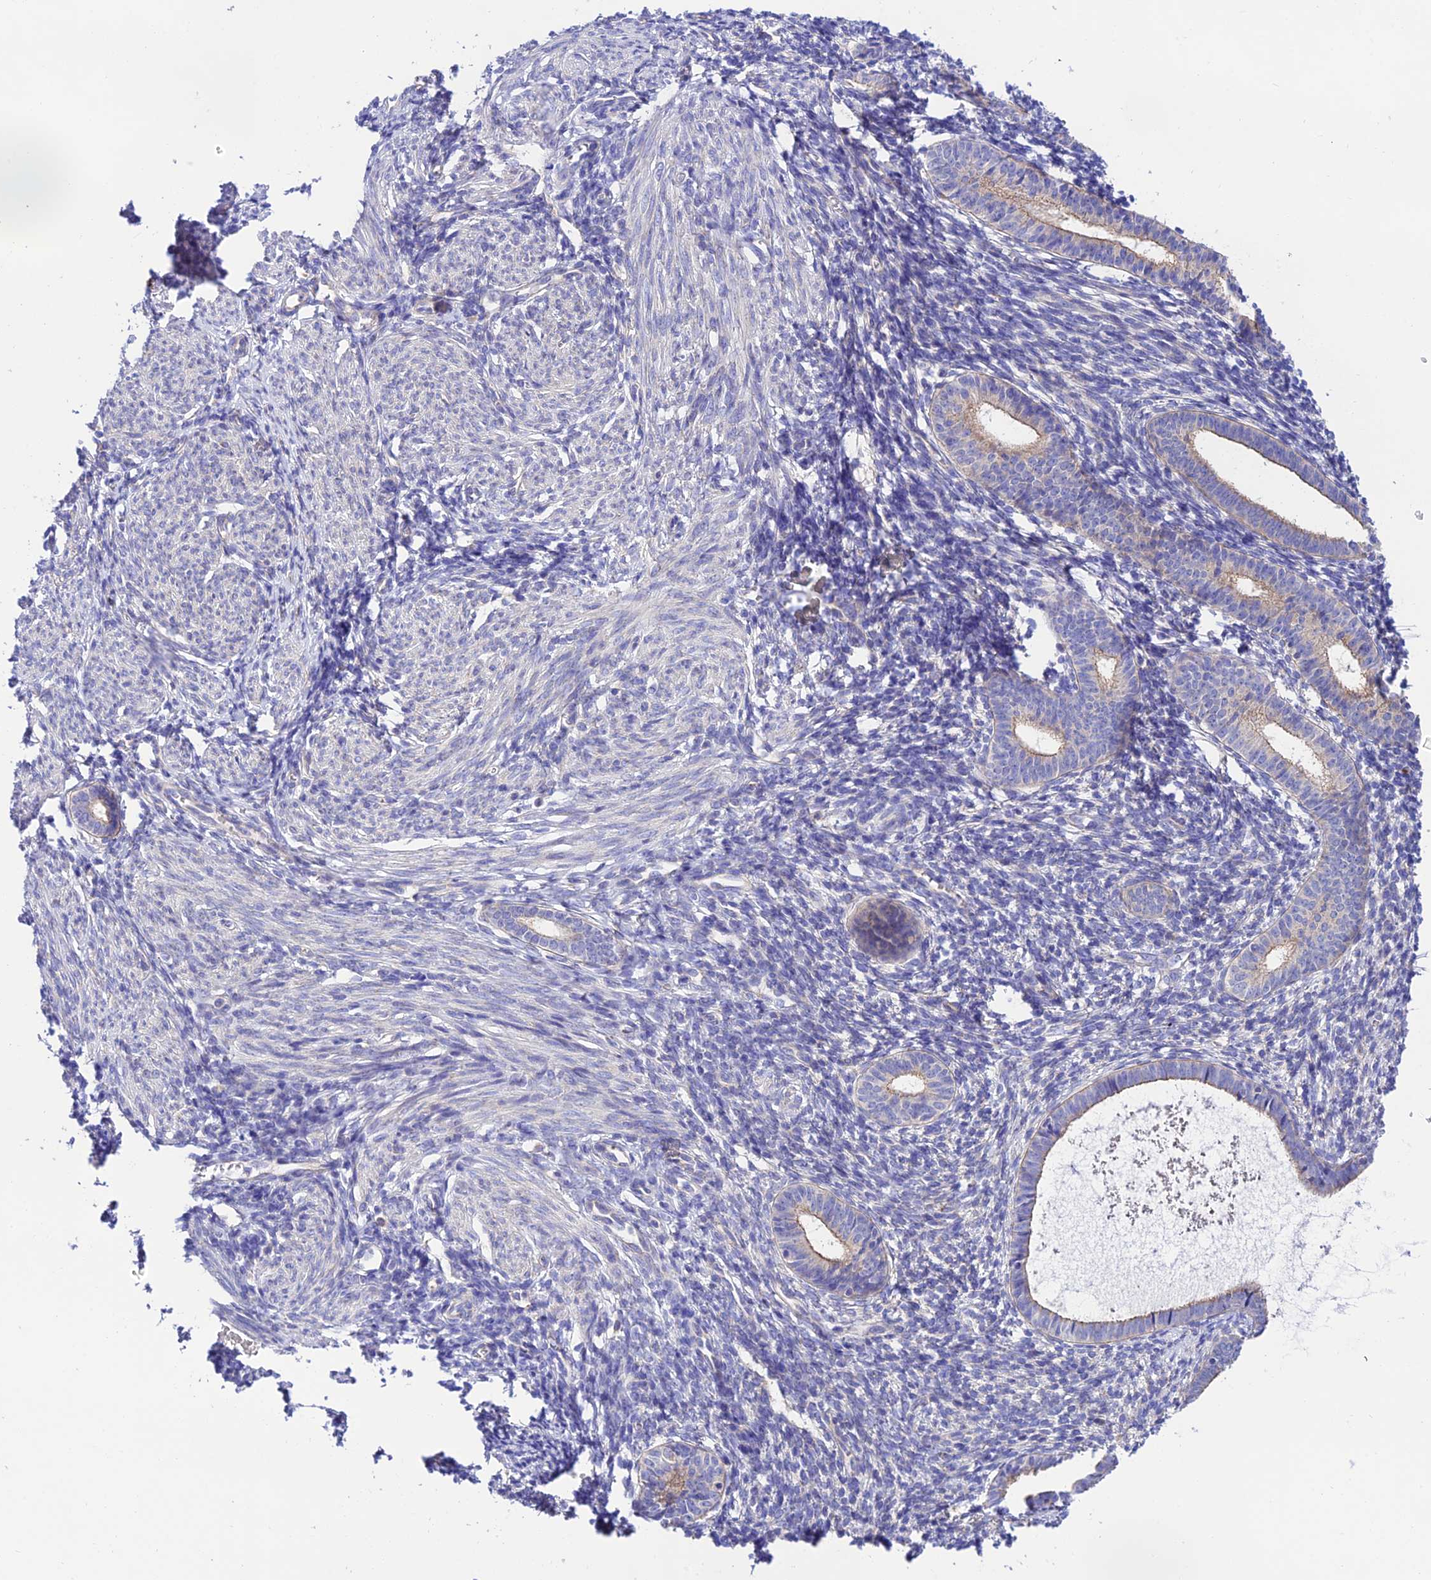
{"staining": {"intensity": "negative", "quantity": "none", "location": "none"}, "tissue": "endometrium", "cell_type": "Cells in endometrial stroma", "image_type": "normal", "snomed": [{"axis": "morphology", "description": "Normal tissue, NOS"}, {"axis": "morphology", "description": "Adenocarcinoma, NOS"}, {"axis": "topography", "description": "Endometrium"}], "caption": "Micrograph shows no significant protein staining in cells in endometrial stroma of unremarkable endometrium.", "gene": "LACTB2", "patient": {"sex": "female", "age": 57}}